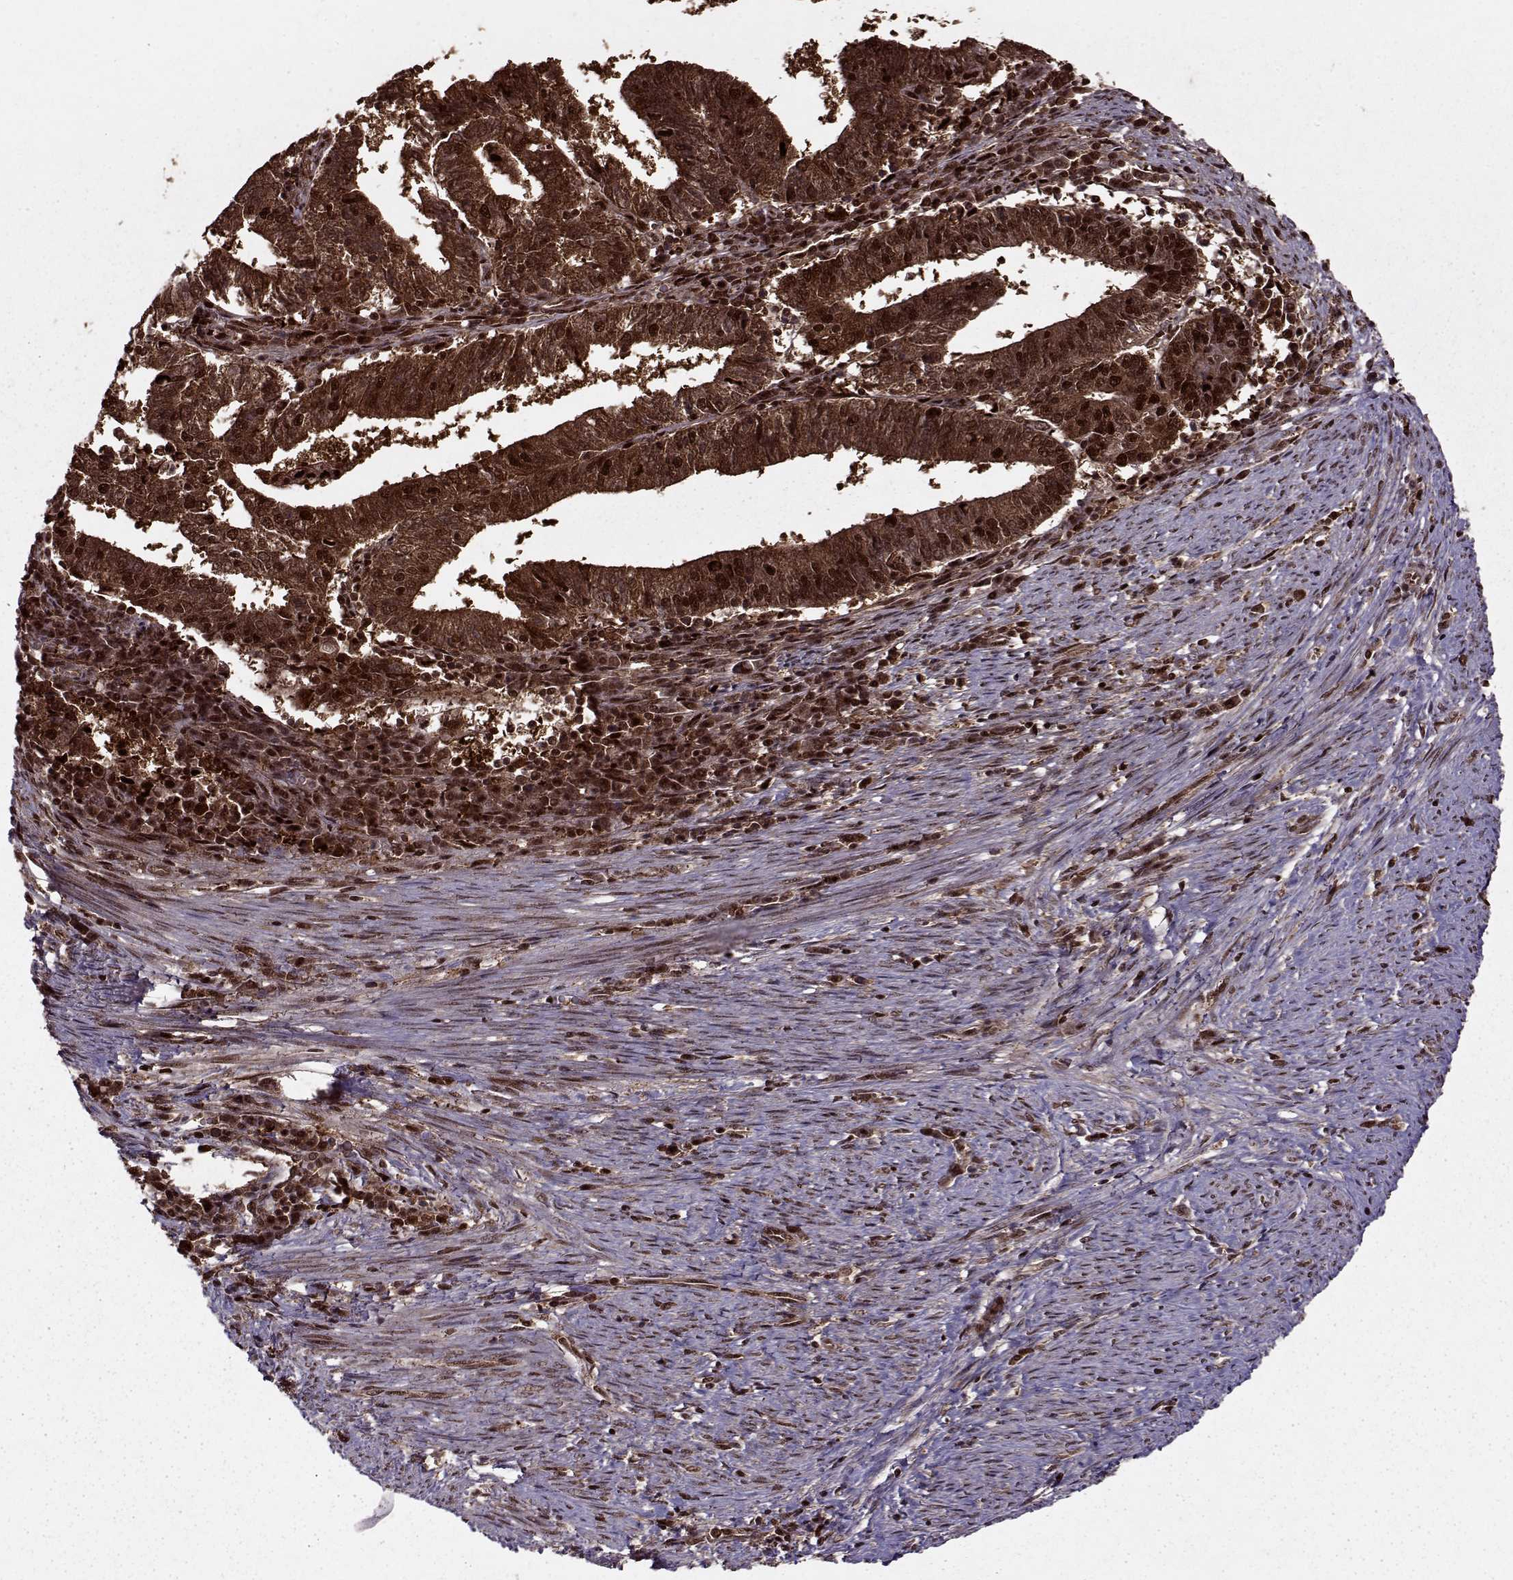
{"staining": {"intensity": "strong", "quantity": ">75%", "location": "cytoplasmic/membranous,nuclear"}, "tissue": "endometrial cancer", "cell_type": "Tumor cells", "image_type": "cancer", "snomed": [{"axis": "morphology", "description": "Adenocarcinoma, NOS"}, {"axis": "topography", "description": "Endometrium"}], "caption": "Adenocarcinoma (endometrial) was stained to show a protein in brown. There is high levels of strong cytoplasmic/membranous and nuclear staining in about >75% of tumor cells.", "gene": "PSMA7", "patient": {"sex": "female", "age": 82}}